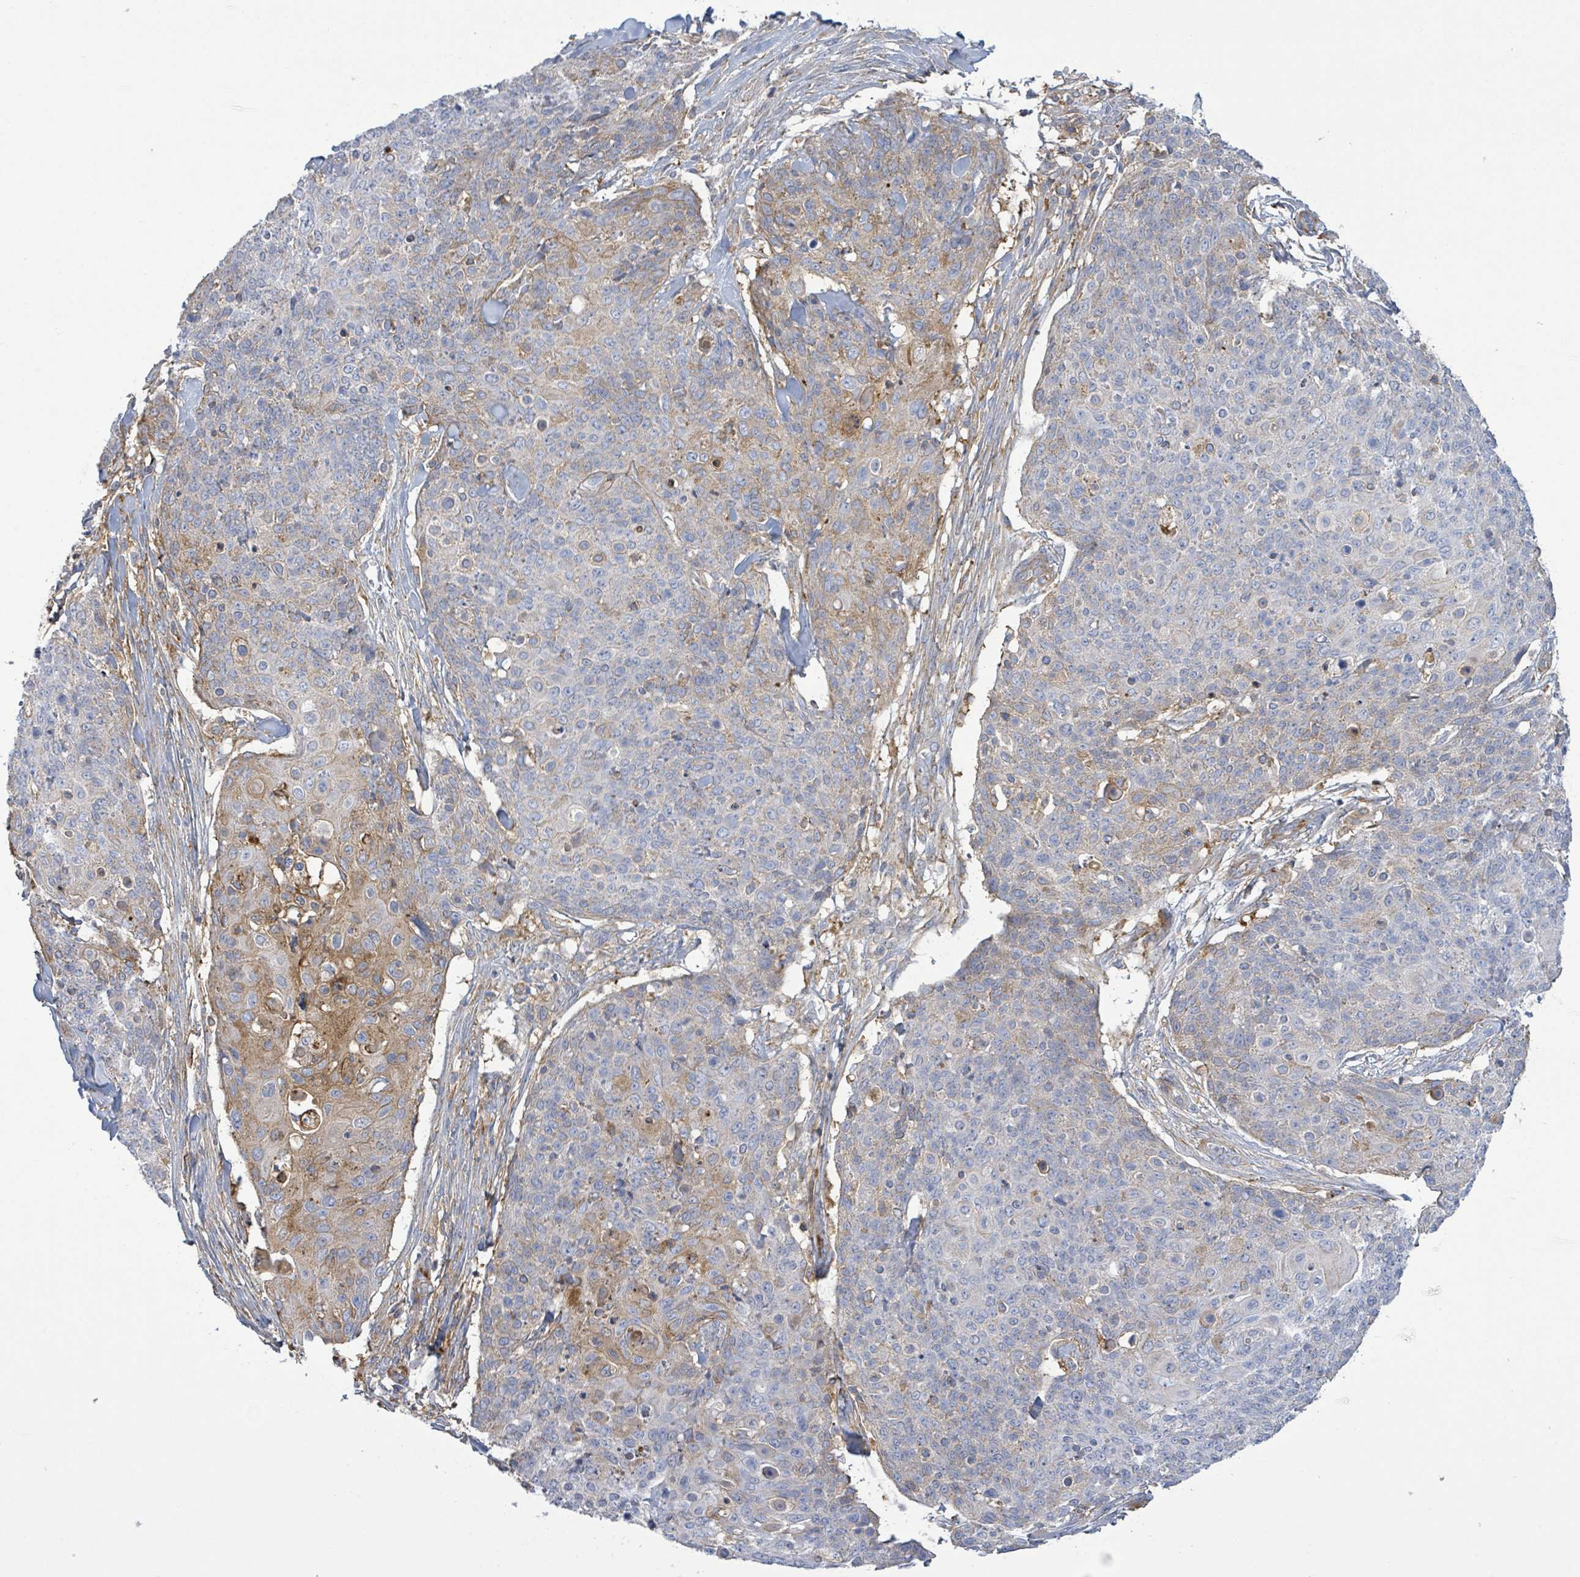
{"staining": {"intensity": "moderate", "quantity": "<25%", "location": "cytoplasmic/membranous"}, "tissue": "skin cancer", "cell_type": "Tumor cells", "image_type": "cancer", "snomed": [{"axis": "morphology", "description": "Squamous cell carcinoma, NOS"}, {"axis": "topography", "description": "Skin"}, {"axis": "topography", "description": "Vulva"}], "caption": "About <25% of tumor cells in skin cancer (squamous cell carcinoma) reveal moderate cytoplasmic/membranous protein positivity as visualized by brown immunohistochemical staining.", "gene": "EGFL7", "patient": {"sex": "female", "age": 85}}